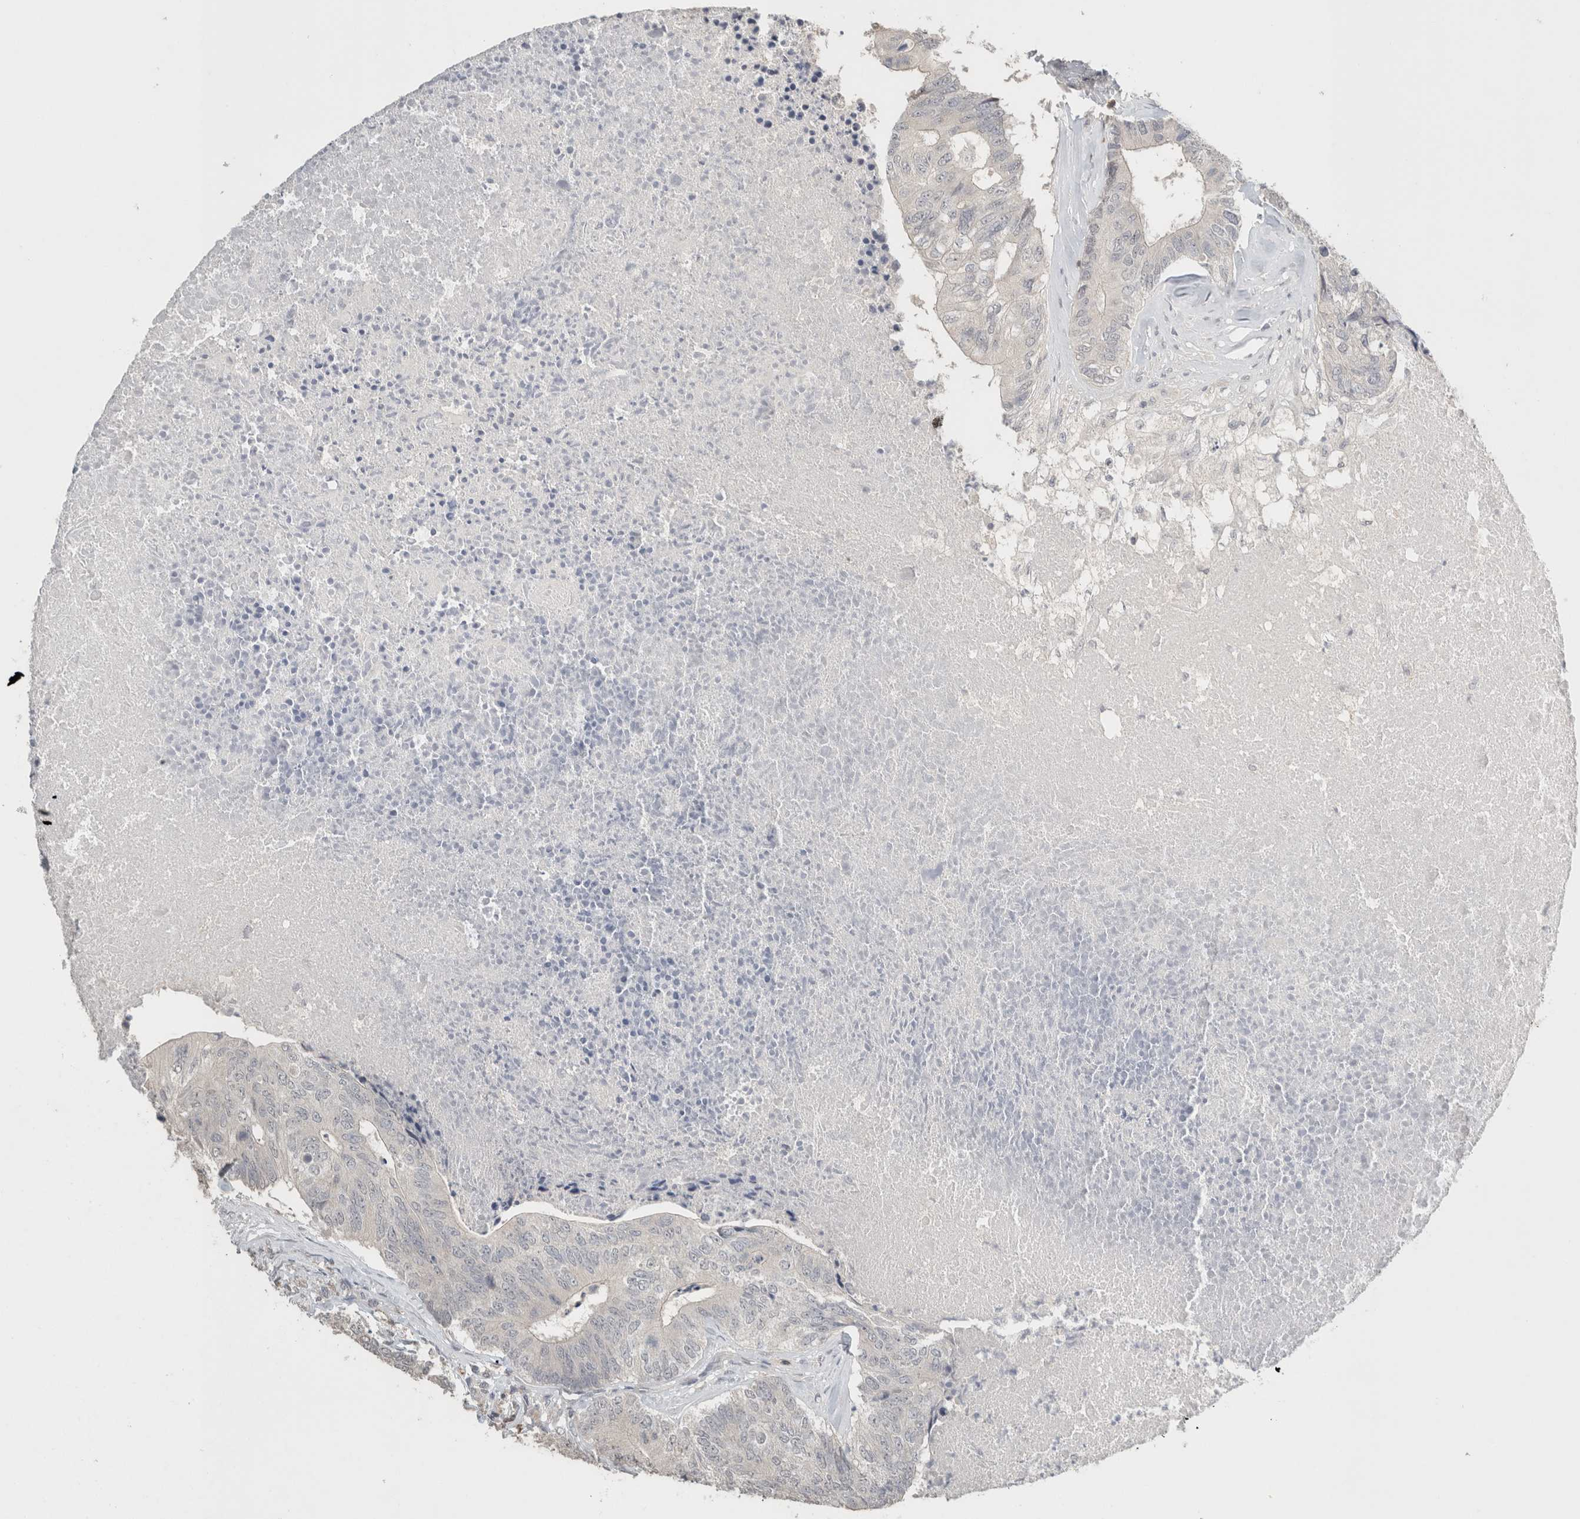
{"staining": {"intensity": "negative", "quantity": "none", "location": "none"}, "tissue": "colorectal cancer", "cell_type": "Tumor cells", "image_type": "cancer", "snomed": [{"axis": "morphology", "description": "Adenocarcinoma, NOS"}, {"axis": "topography", "description": "Colon"}], "caption": "Micrograph shows no protein staining in tumor cells of colorectal cancer tissue. (Immunohistochemistry, brightfield microscopy, high magnification).", "gene": "TRAT1", "patient": {"sex": "female", "age": 67}}